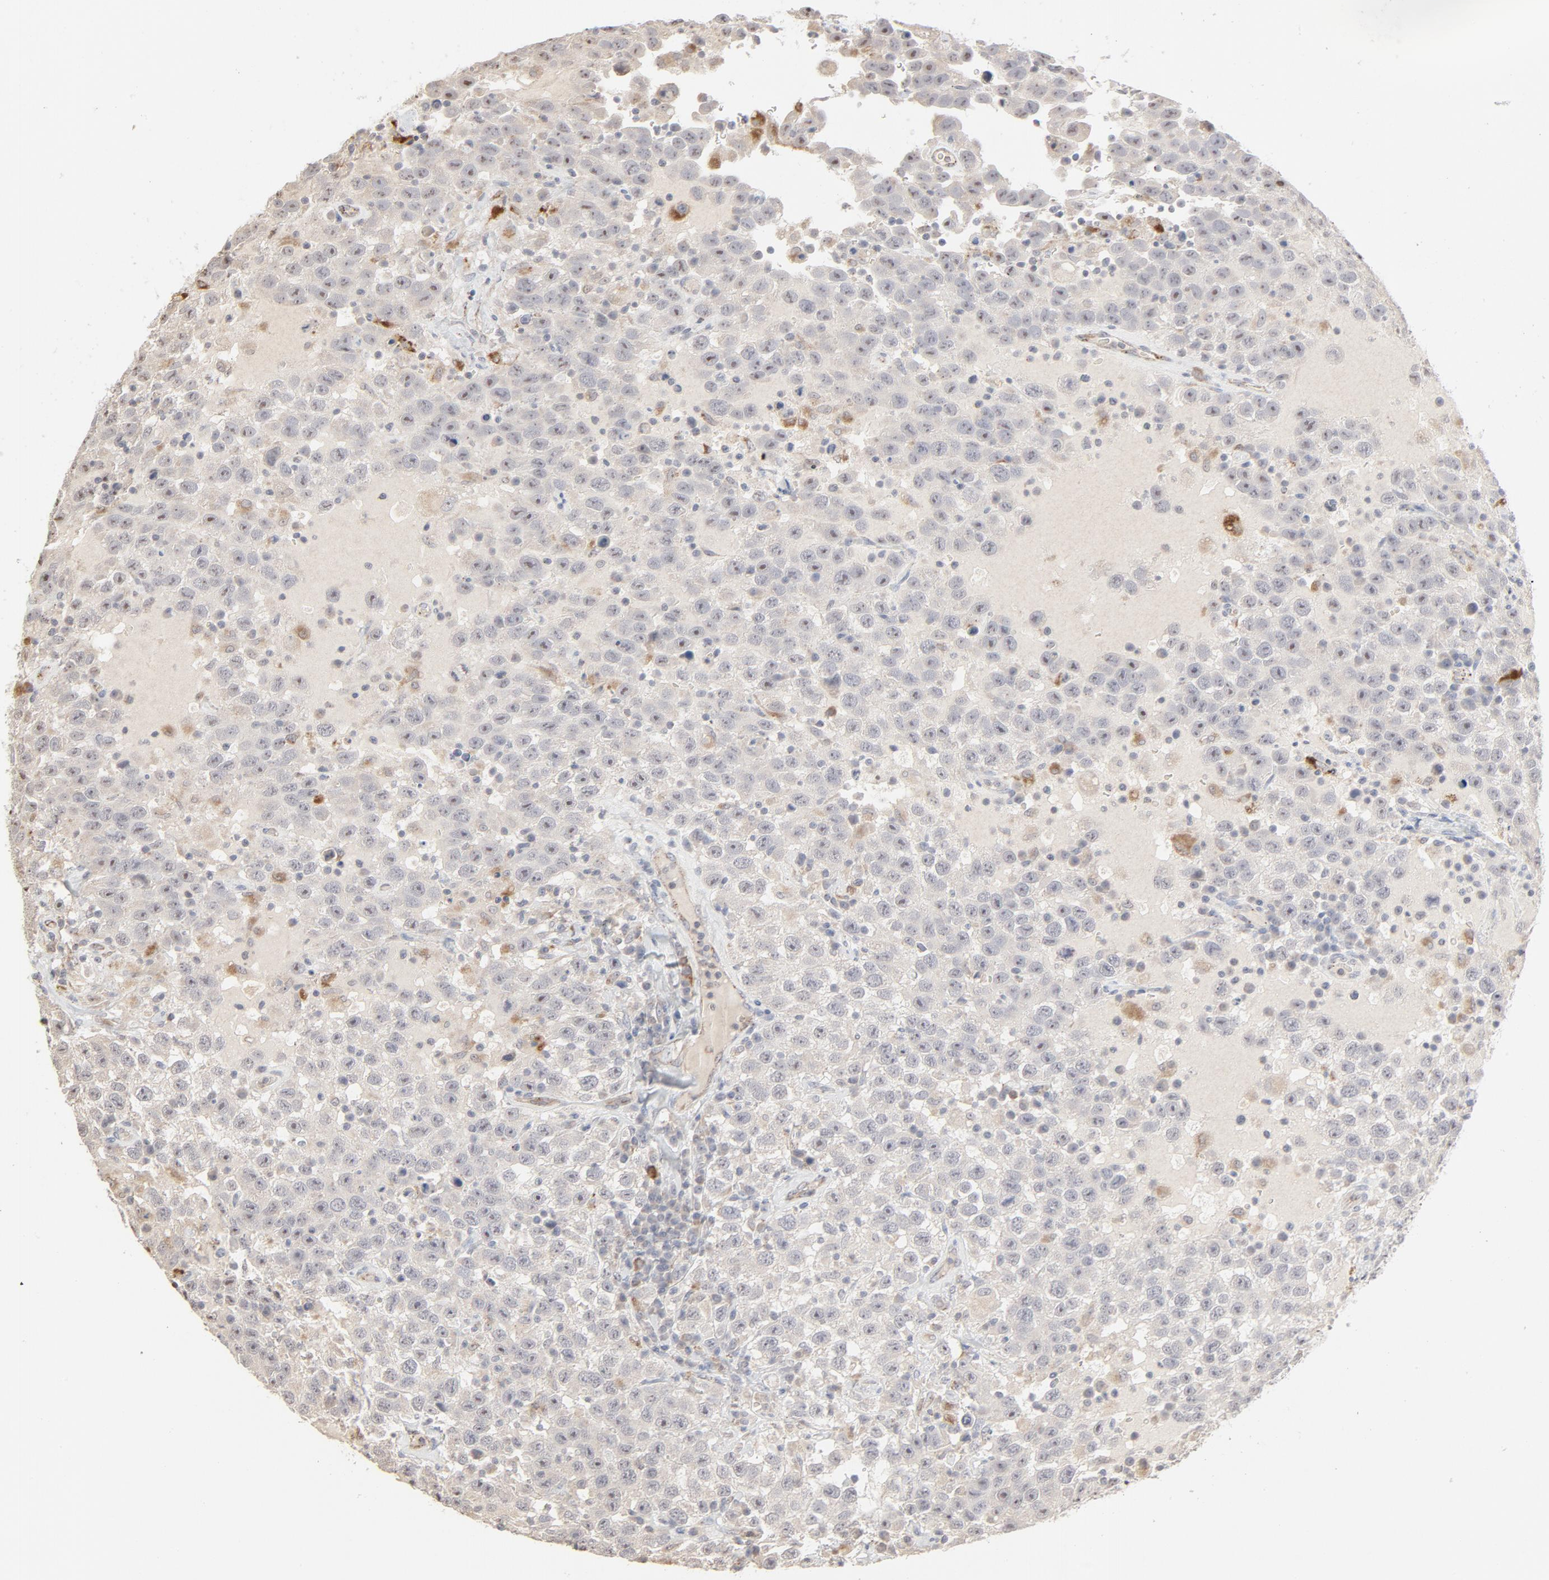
{"staining": {"intensity": "negative", "quantity": "none", "location": "none"}, "tissue": "testis cancer", "cell_type": "Tumor cells", "image_type": "cancer", "snomed": [{"axis": "morphology", "description": "Seminoma, NOS"}, {"axis": "topography", "description": "Testis"}], "caption": "Immunohistochemical staining of human testis cancer (seminoma) shows no significant staining in tumor cells.", "gene": "POMT2", "patient": {"sex": "male", "age": 41}}